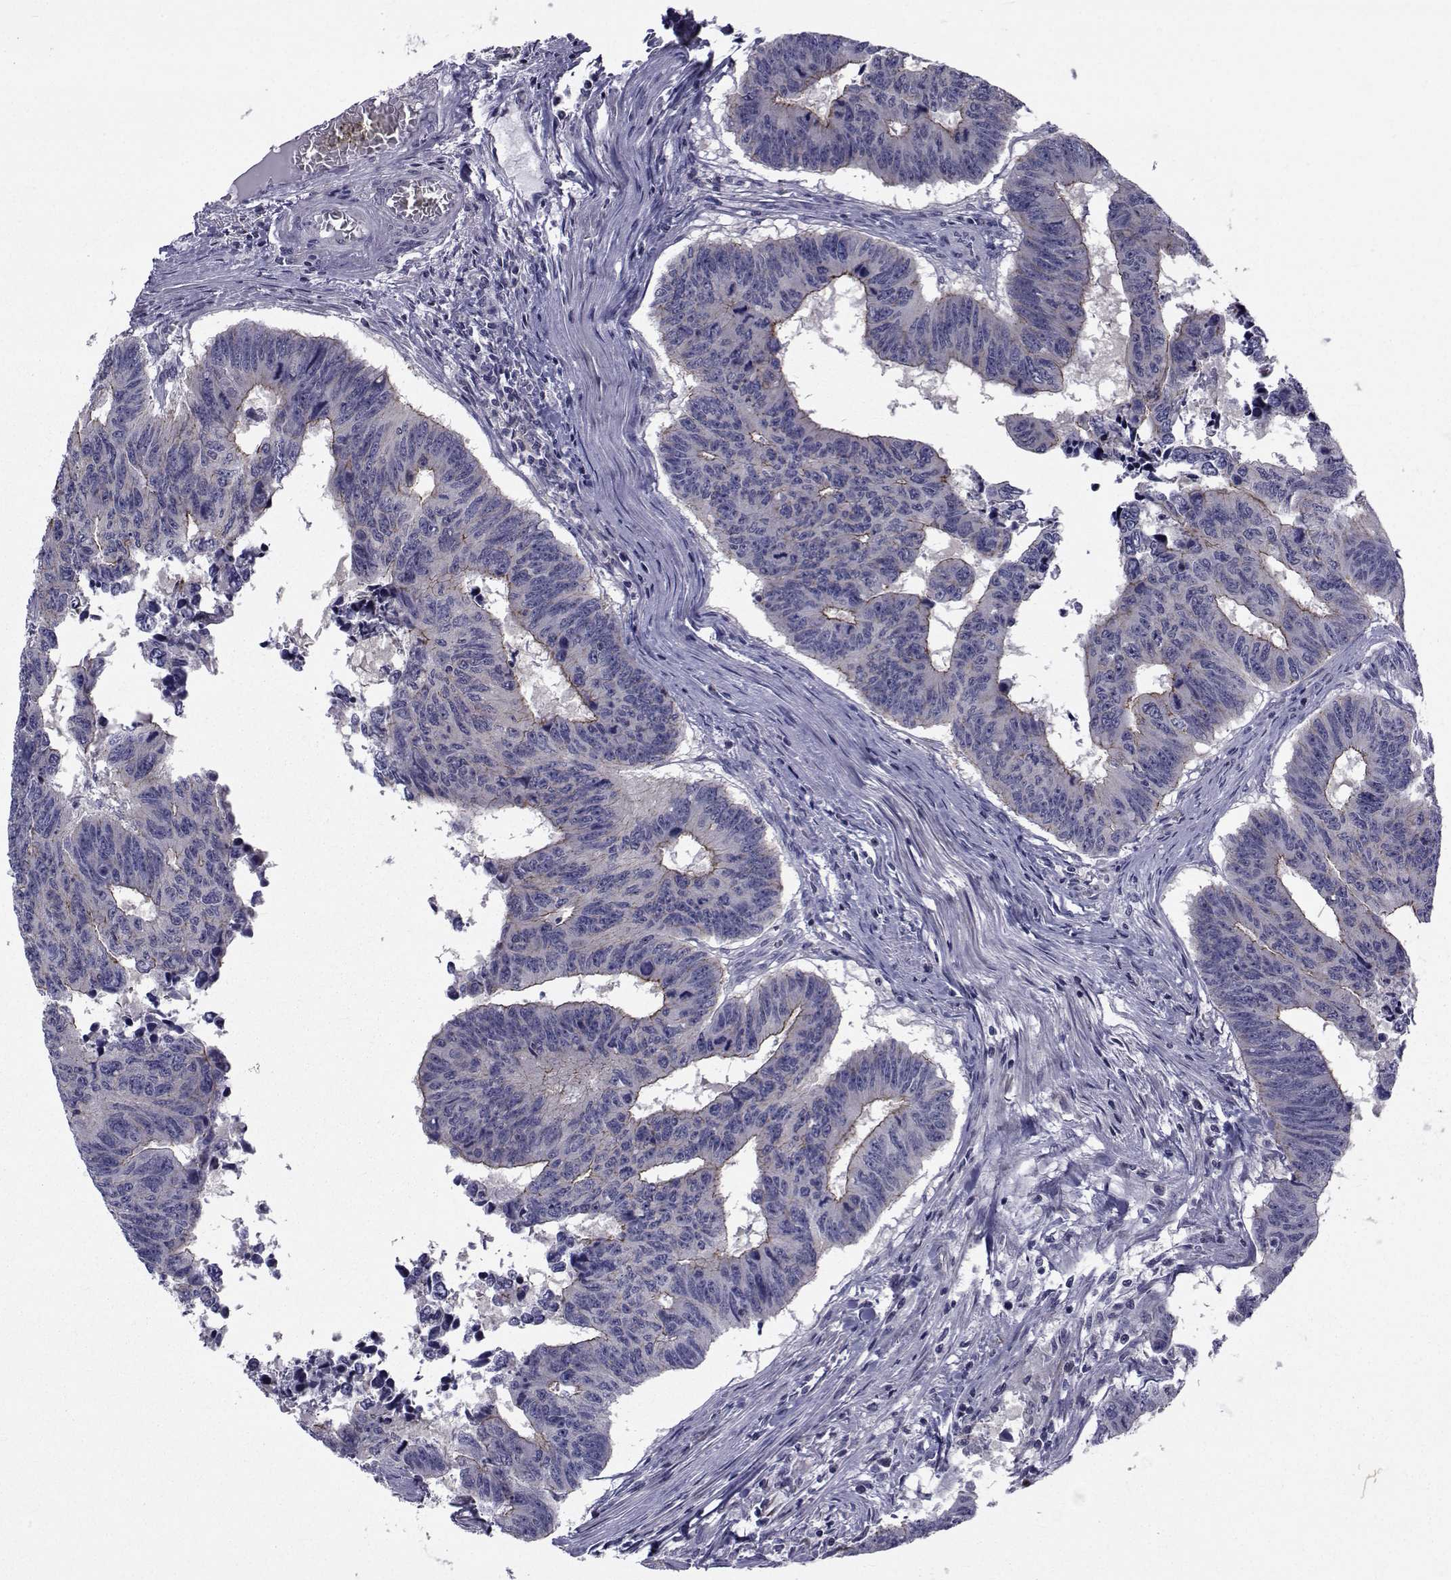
{"staining": {"intensity": "strong", "quantity": "<25%", "location": "cytoplasmic/membranous"}, "tissue": "colorectal cancer", "cell_type": "Tumor cells", "image_type": "cancer", "snomed": [{"axis": "morphology", "description": "Adenocarcinoma, NOS"}, {"axis": "topography", "description": "Rectum"}], "caption": "Immunohistochemical staining of adenocarcinoma (colorectal) exhibits medium levels of strong cytoplasmic/membranous protein staining in approximately <25% of tumor cells.", "gene": "SLC30A10", "patient": {"sex": "female", "age": 85}}